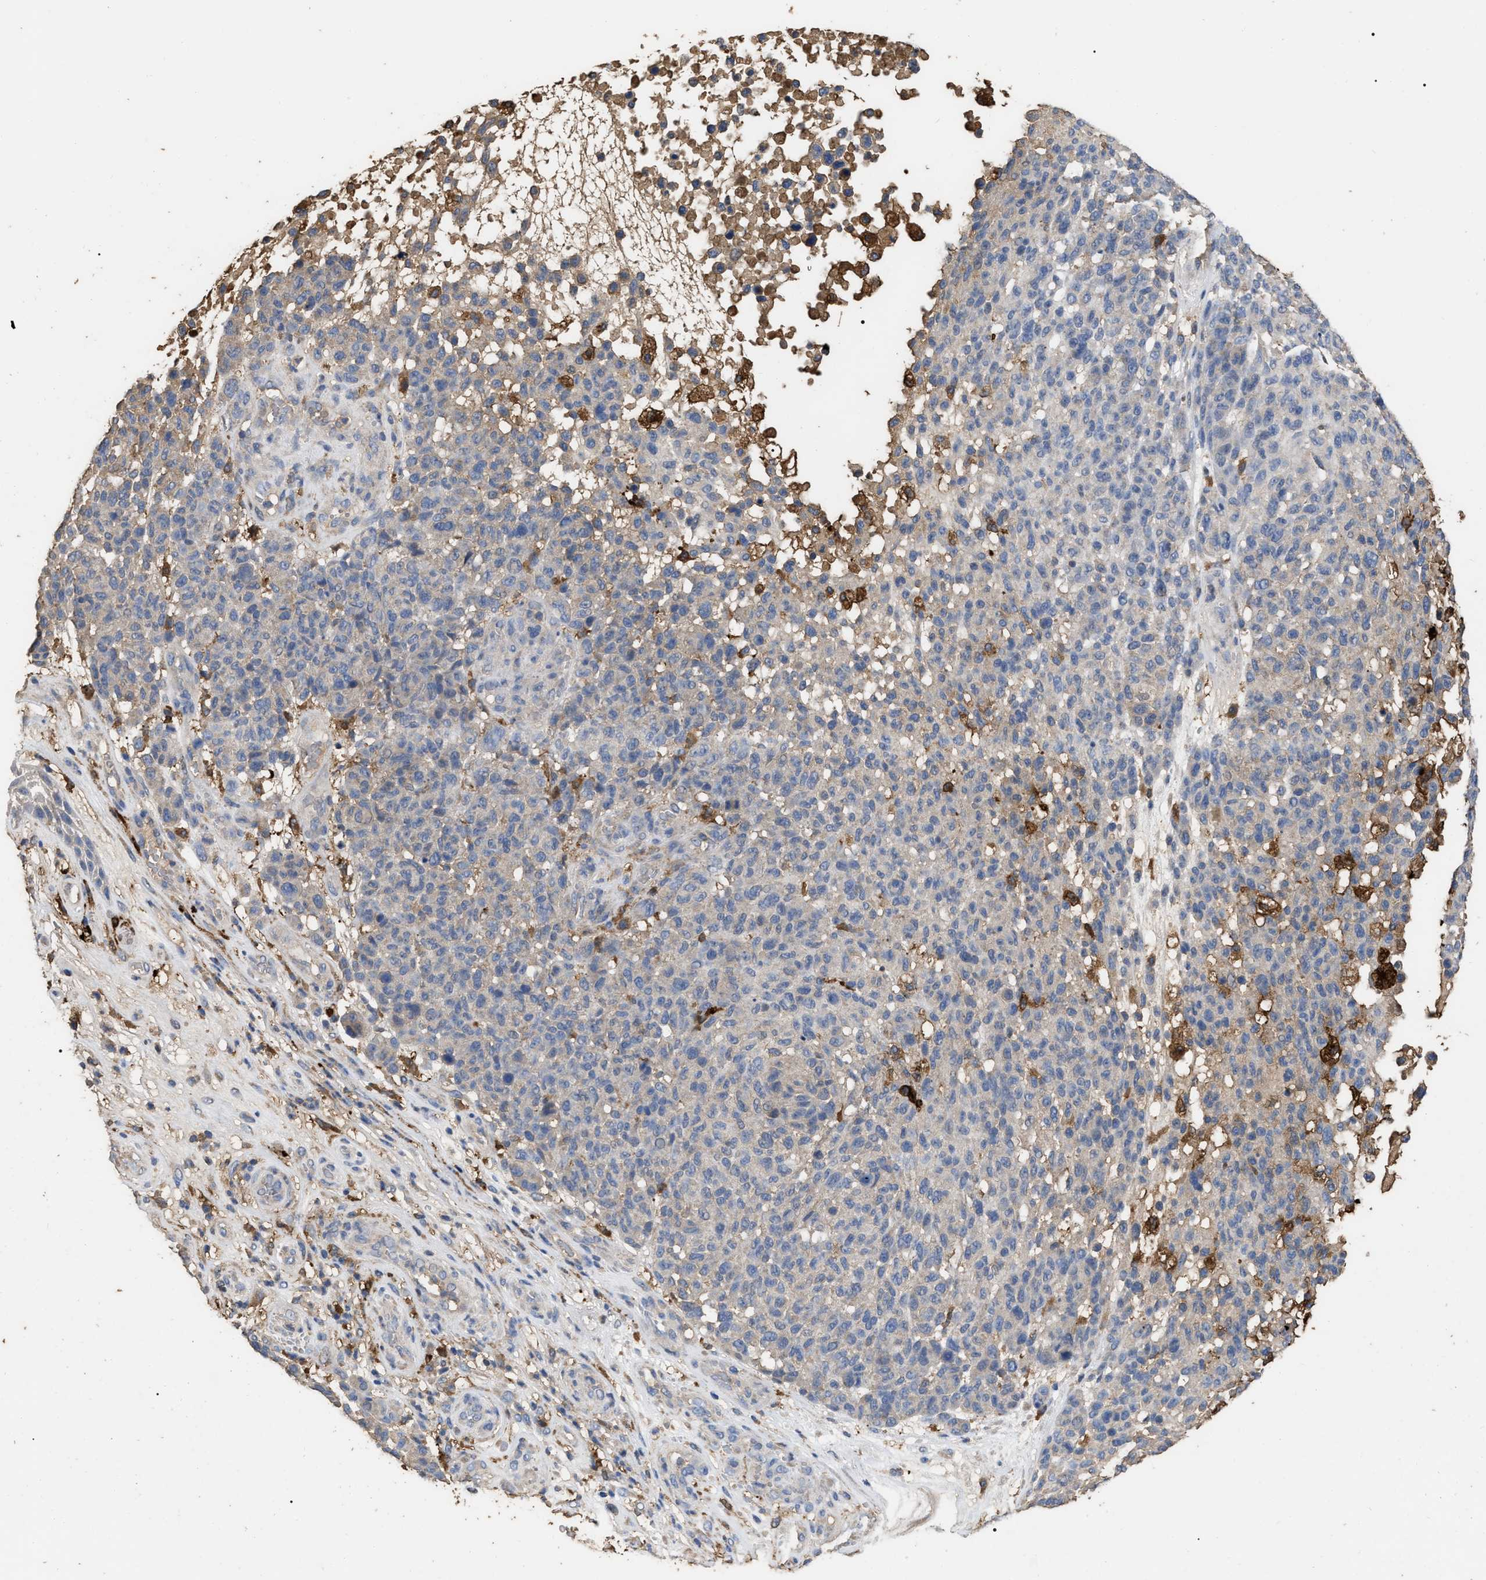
{"staining": {"intensity": "negative", "quantity": "none", "location": "none"}, "tissue": "melanoma", "cell_type": "Tumor cells", "image_type": "cancer", "snomed": [{"axis": "morphology", "description": "Malignant melanoma, NOS"}, {"axis": "topography", "description": "Skin"}], "caption": "An image of melanoma stained for a protein shows no brown staining in tumor cells.", "gene": "GPR179", "patient": {"sex": "male", "age": 59}}